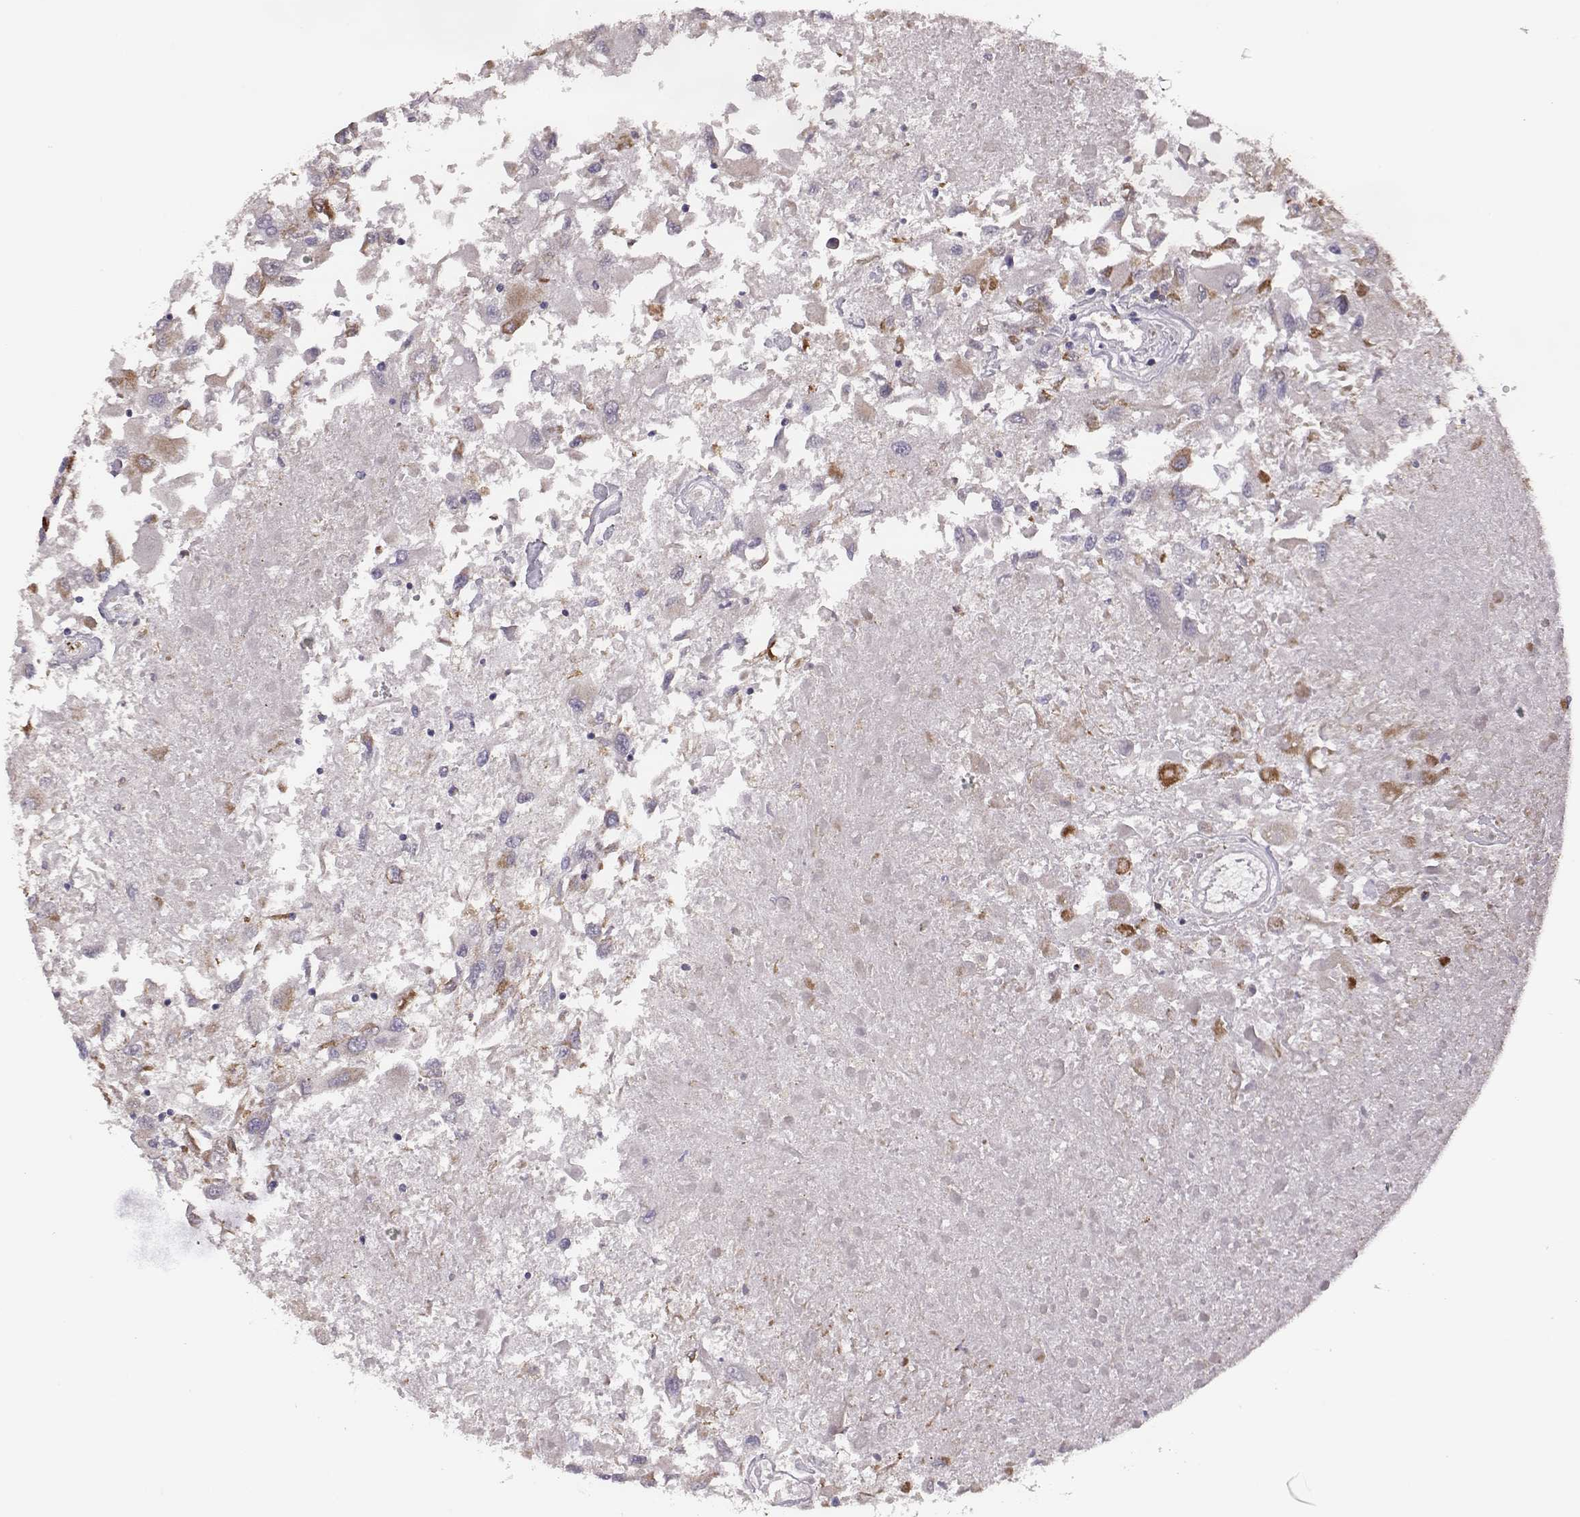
{"staining": {"intensity": "moderate", "quantity": "<25%", "location": "cytoplasmic/membranous"}, "tissue": "renal cancer", "cell_type": "Tumor cells", "image_type": "cancer", "snomed": [{"axis": "morphology", "description": "Adenocarcinoma, NOS"}, {"axis": "topography", "description": "Kidney"}], "caption": "About <25% of tumor cells in renal cancer (adenocarcinoma) show moderate cytoplasmic/membranous protein positivity as visualized by brown immunohistochemical staining.", "gene": "KMO", "patient": {"sex": "female", "age": 76}}